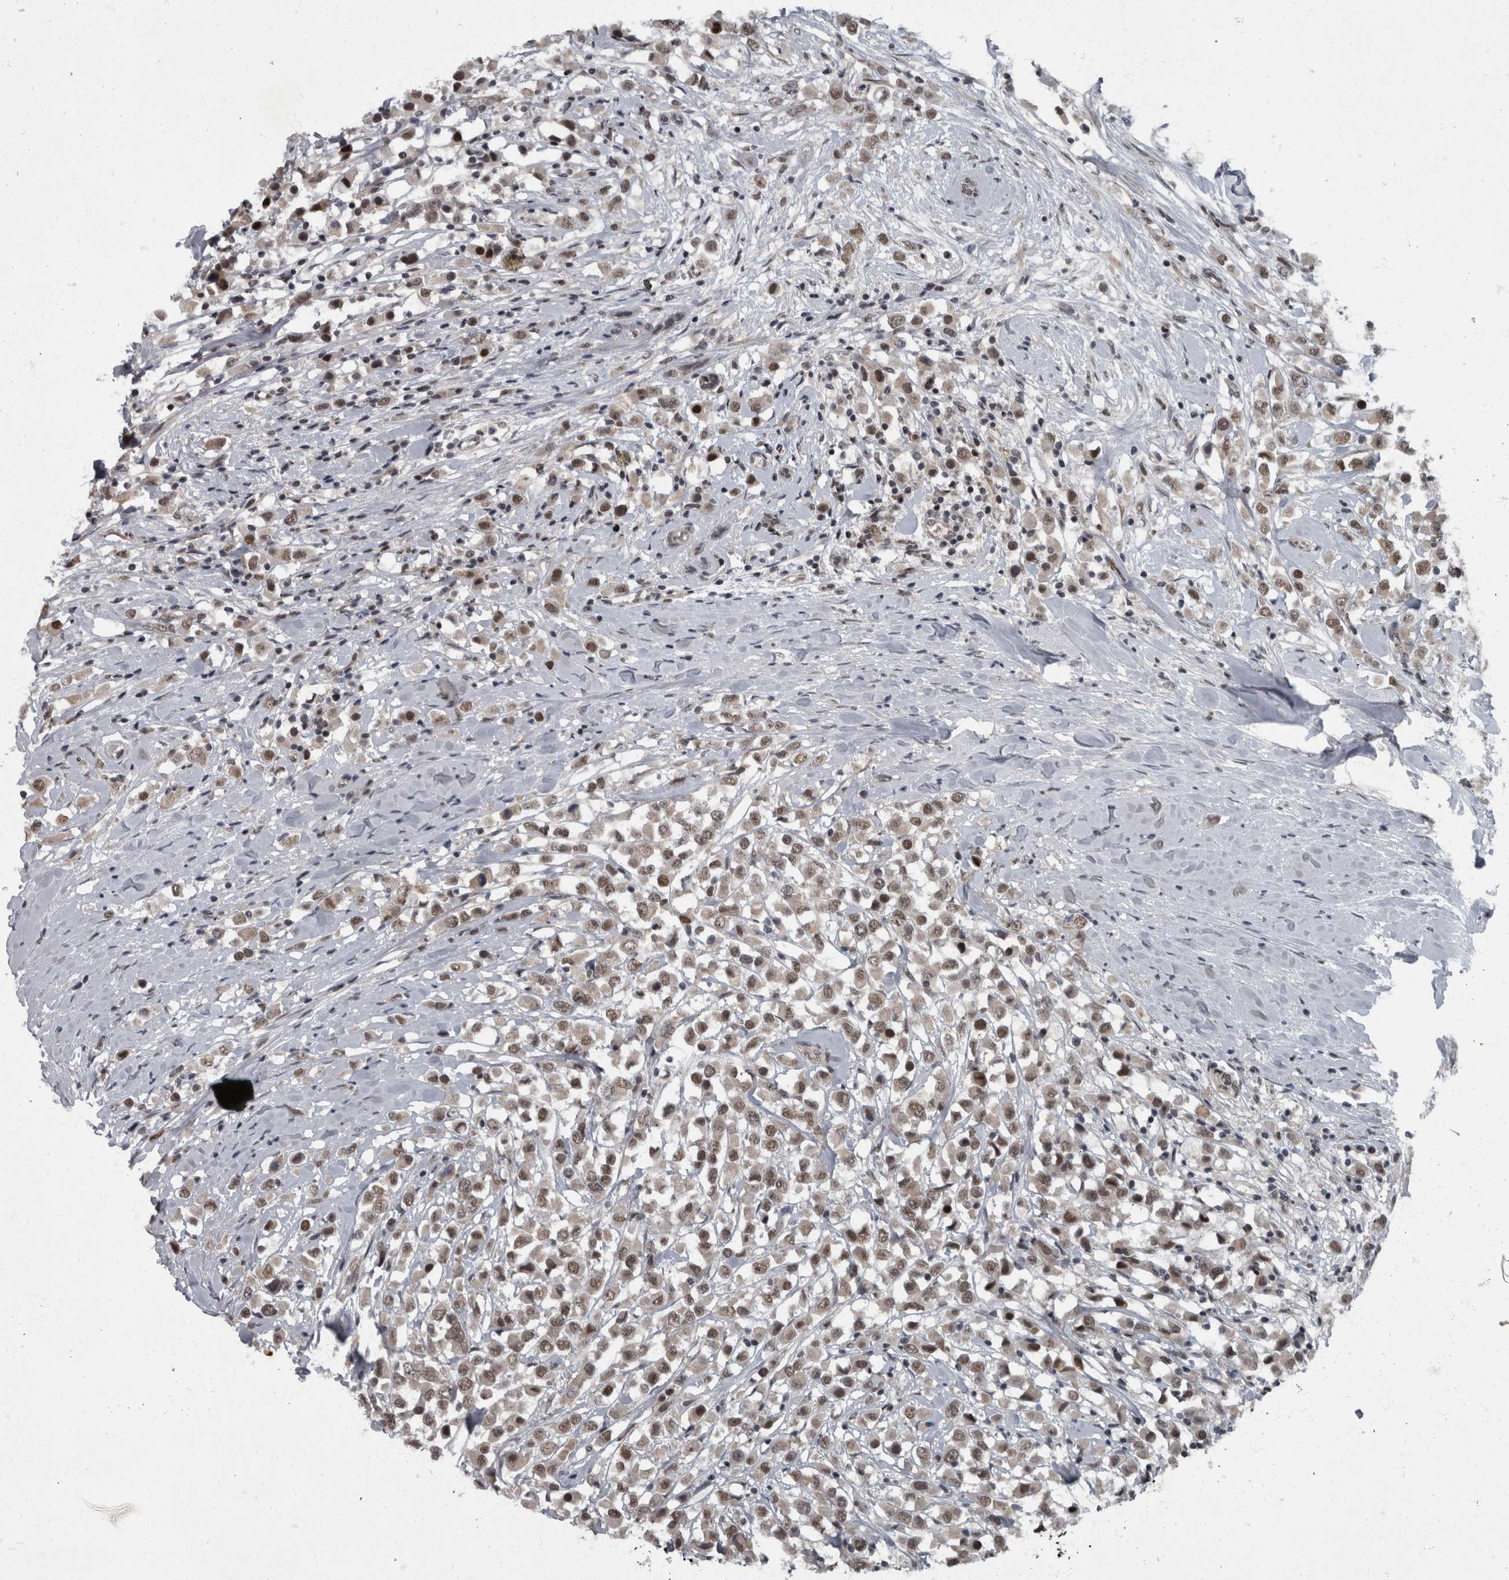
{"staining": {"intensity": "moderate", "quantity": ">75%", "location": "nuclear"}, "tissue": "breast cancer", "cell_type": "Tumor cells", "image_type": "cancer", "snomed": [{"axis": "morphology", "description": "Duct carcinoma"}, {"axis": "topography", "description": "Breast"}], "caption": "Breast infiltrating ductal carcinoma stained with a brown dye displays moderate nuclear positive positivity in approximately >75% of tumor cells.", "gene": "WDR33", "patient": {"sex": "female", "age": 61}}